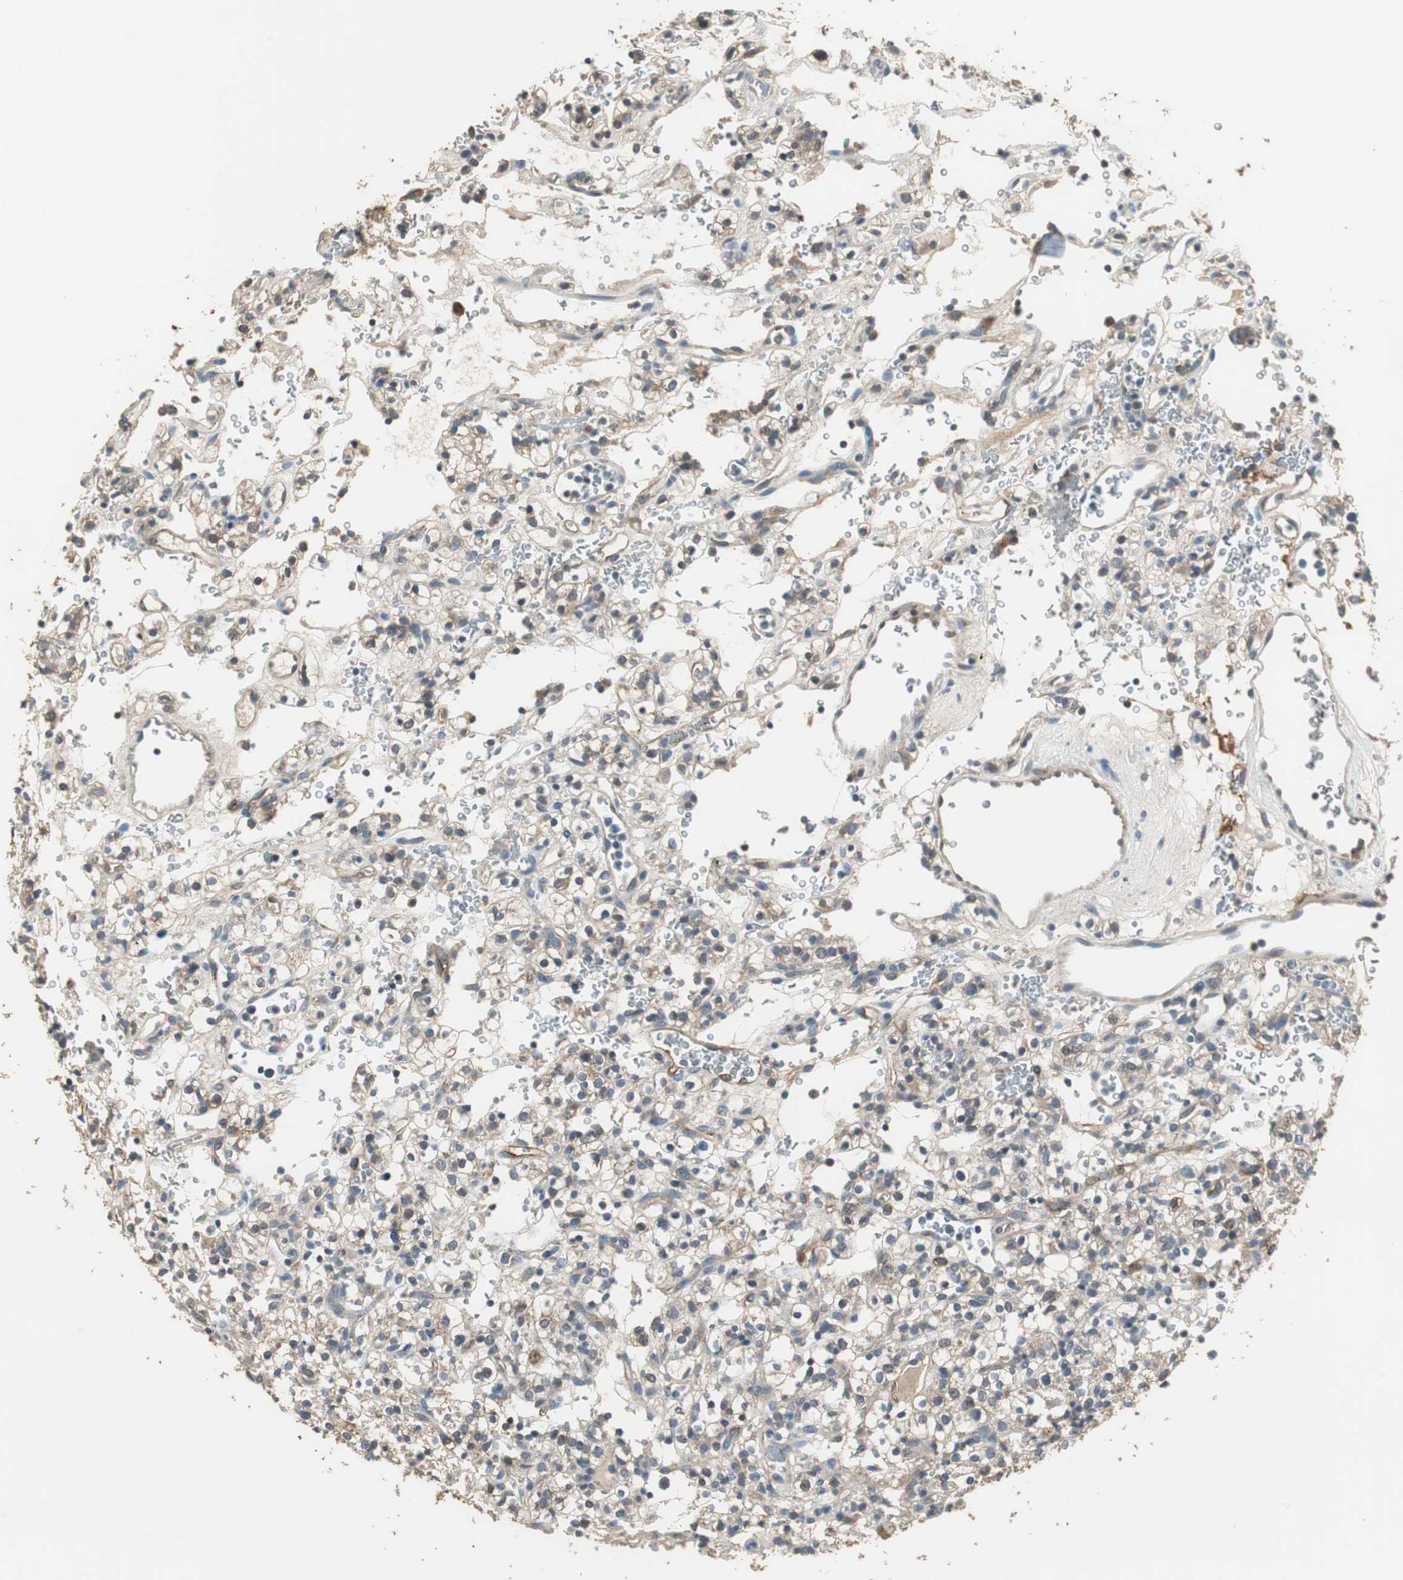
{"staining": {"intensity": "weak", "quantity": "25%-75%", "location": "cytoplasmic/membranous"}, "tissue": "renal cancer", "cell_type": "Tumor cells", "image_type": "cancer", "snomed": [{"axis": "morphology", "description": "Normal tissue, NOS"}, {"axis": "morphology", "description": "Adenocarcinoma, NOS"}, {"axis": "topography", "description": "Kidney"}], "caption": "This histopathology image reveals immunohistochemistry (IHC) staining of renal adenocarcinoma, with low weak cytoplasmic/membranous positivity in about 25%-75% of tumor cells.", "gene": "MSTO1", "patient": {"sex": "female", "age": 72}}